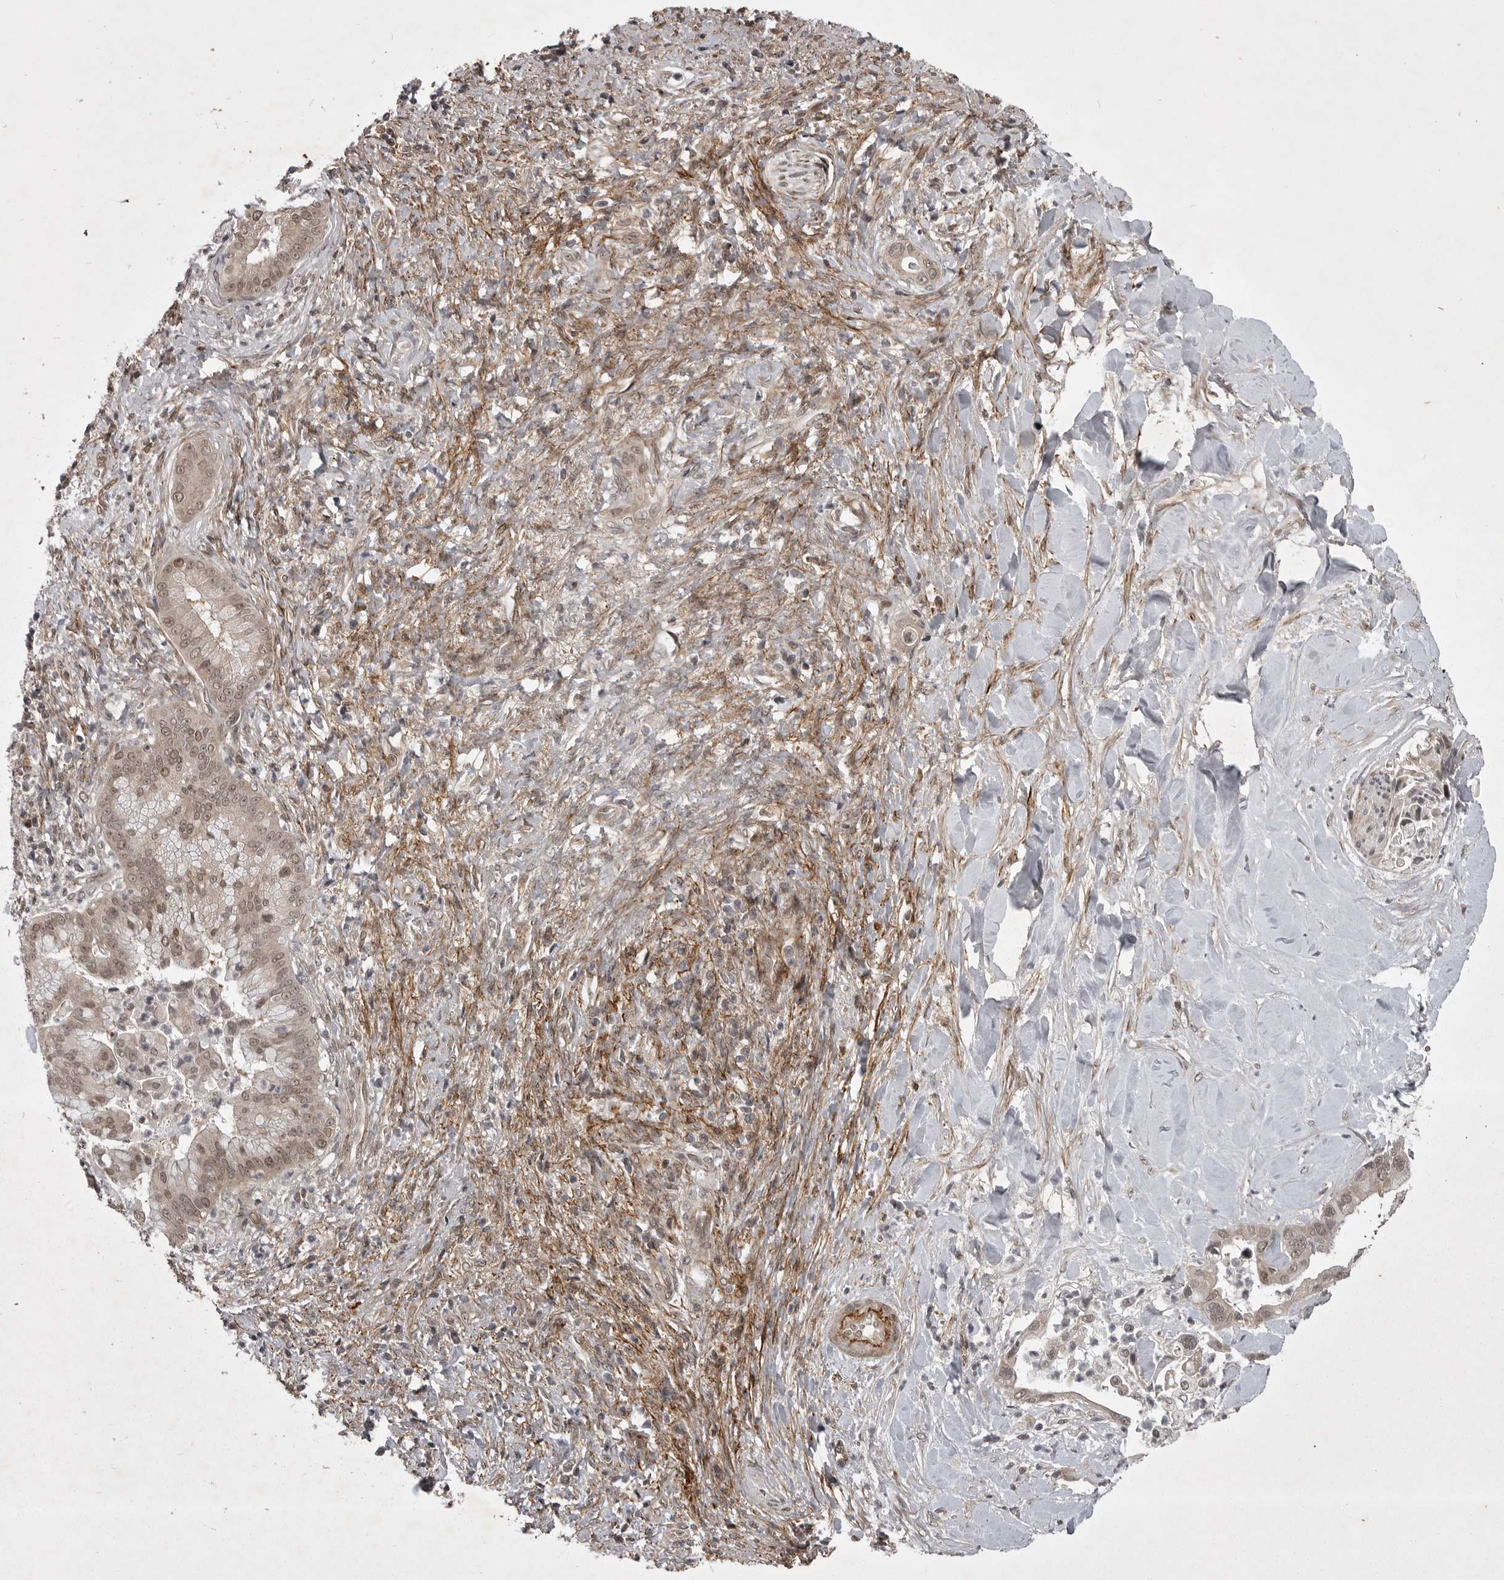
{"staining": {"intensity": "weak", "quantity": "25%-75%", "location": "cytoplasmic/membranous,nuclear"}, "tissue": "liver cancer", "cell_type": "Tumor cells", "image_type": "cancer", "snomed": [{"axis": "morphology", "description": "Cholangiocarcinoma"}, {"axis": "topography", "description": "Liver"}], "caption": "Weak cytoplasmic/membranous and nuclear protein positivity is appreciated in approximately 25%-75% of tumor cells in cholangiocarcinoma (liver).", "gene": "SNX16", "patient": {"sex": "female", "age": 54}}